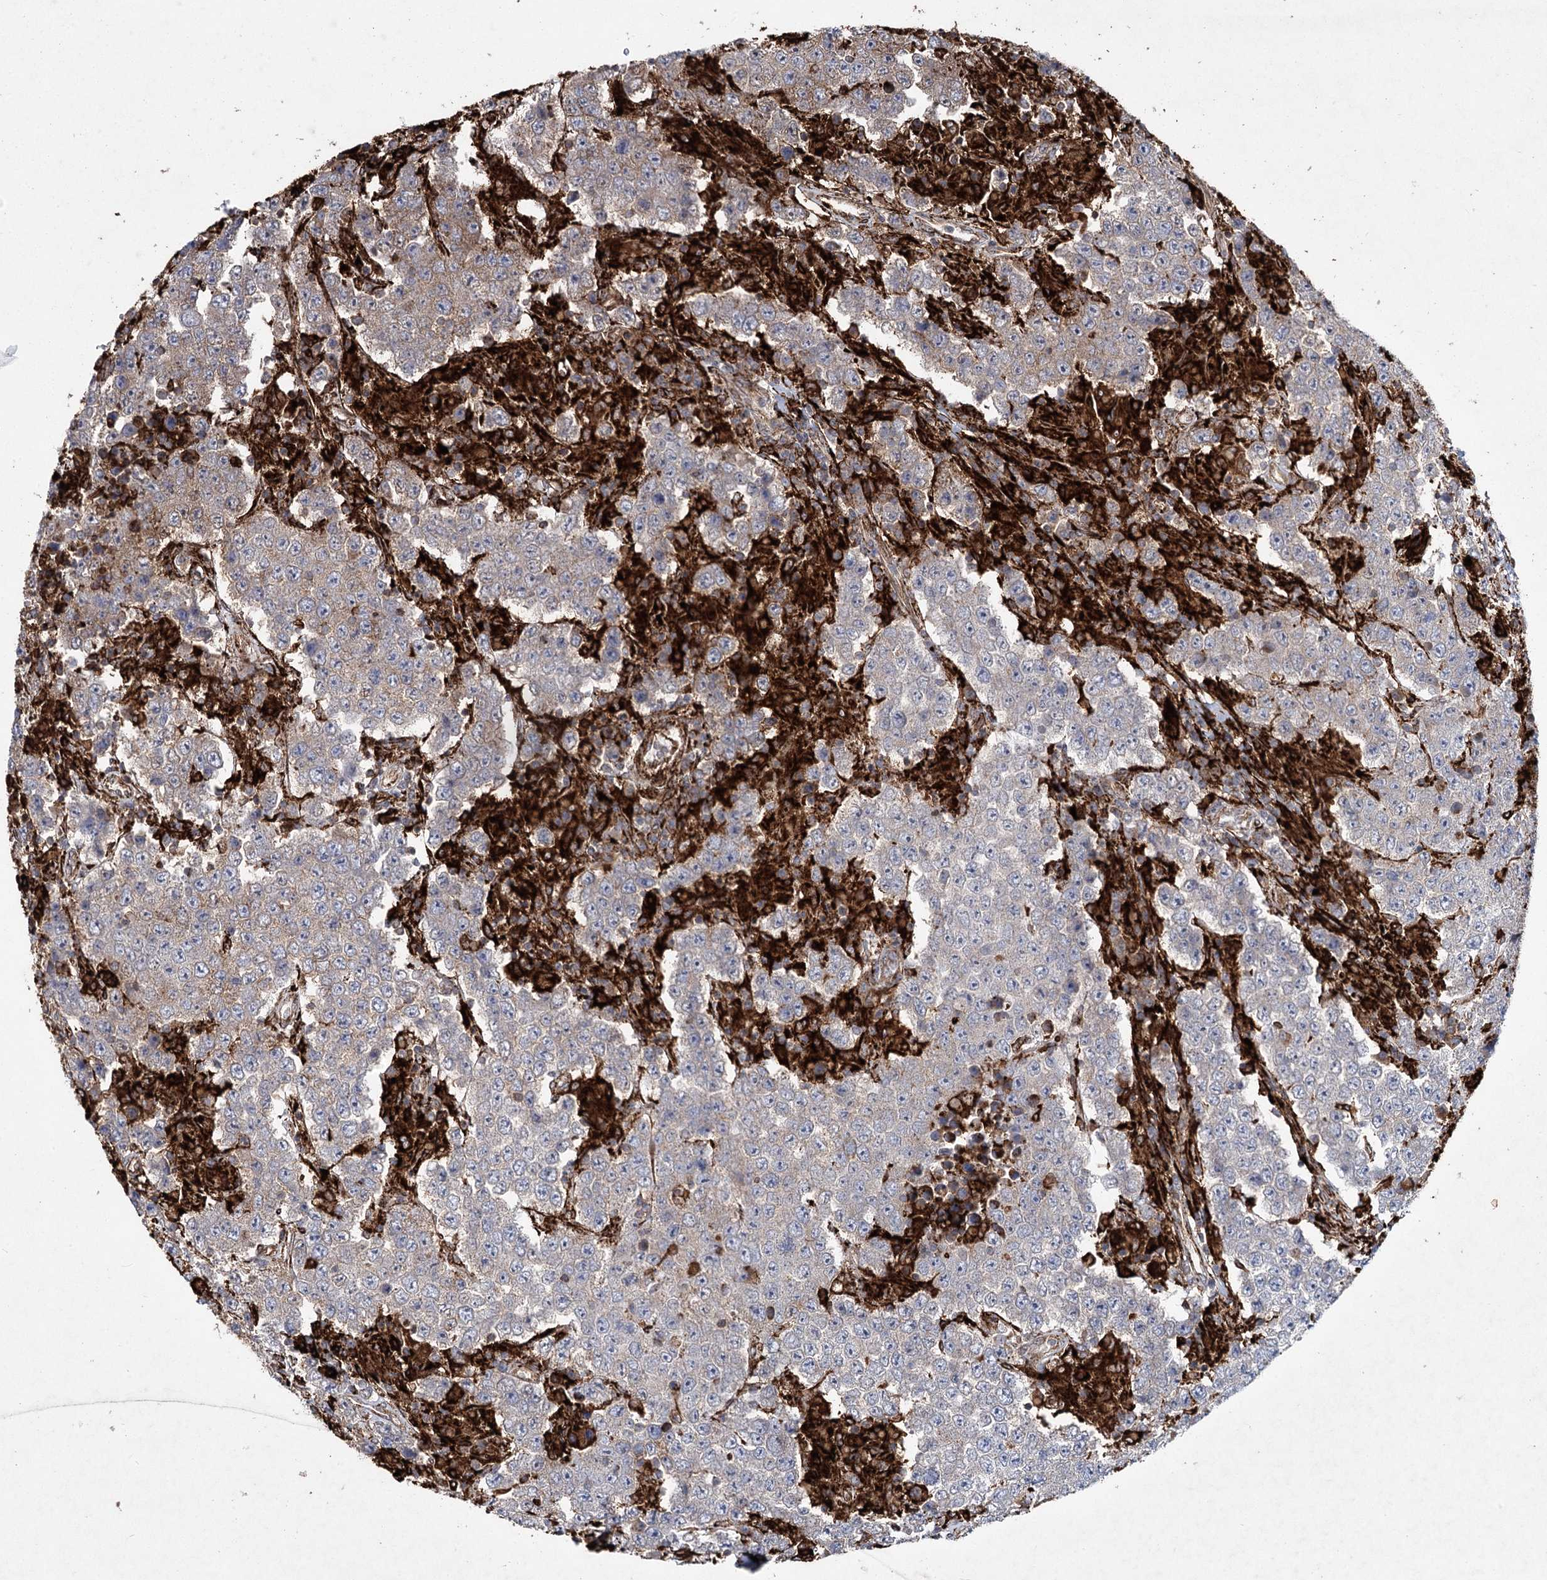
{"staining": {"intensity": "negative", "quantity": "none", "location": "none"}, "tissue": "testis cancer", "cell_type": "Tumor cells", "image_type": "cancer", "snomed": [{"axis": "morphology", "description": "Normal tissue, NOS"}, {"axis": "morphology", "description": "Urothelial carcinoma, High grade"}, {"axis": "morphology", "description": "Seminoma, NOS"}, {"axis": "morphology", "description": "Carcinoma, Embryonal, NOS"}, {"axis": "topography", "description": "Urinary bladder"}, {"axis": "topography", "description": "Testis"}], "caption": "Tumor cells show no significant expression in testis seminoma. The staining was performed using DAB to visualize the protein expression in brown, while the nuclei were stained in blue with hematoxylin (Magnification: 20x).", "gene": "DCUN1D4", "patient": {"sex": "male", "age": 41}}